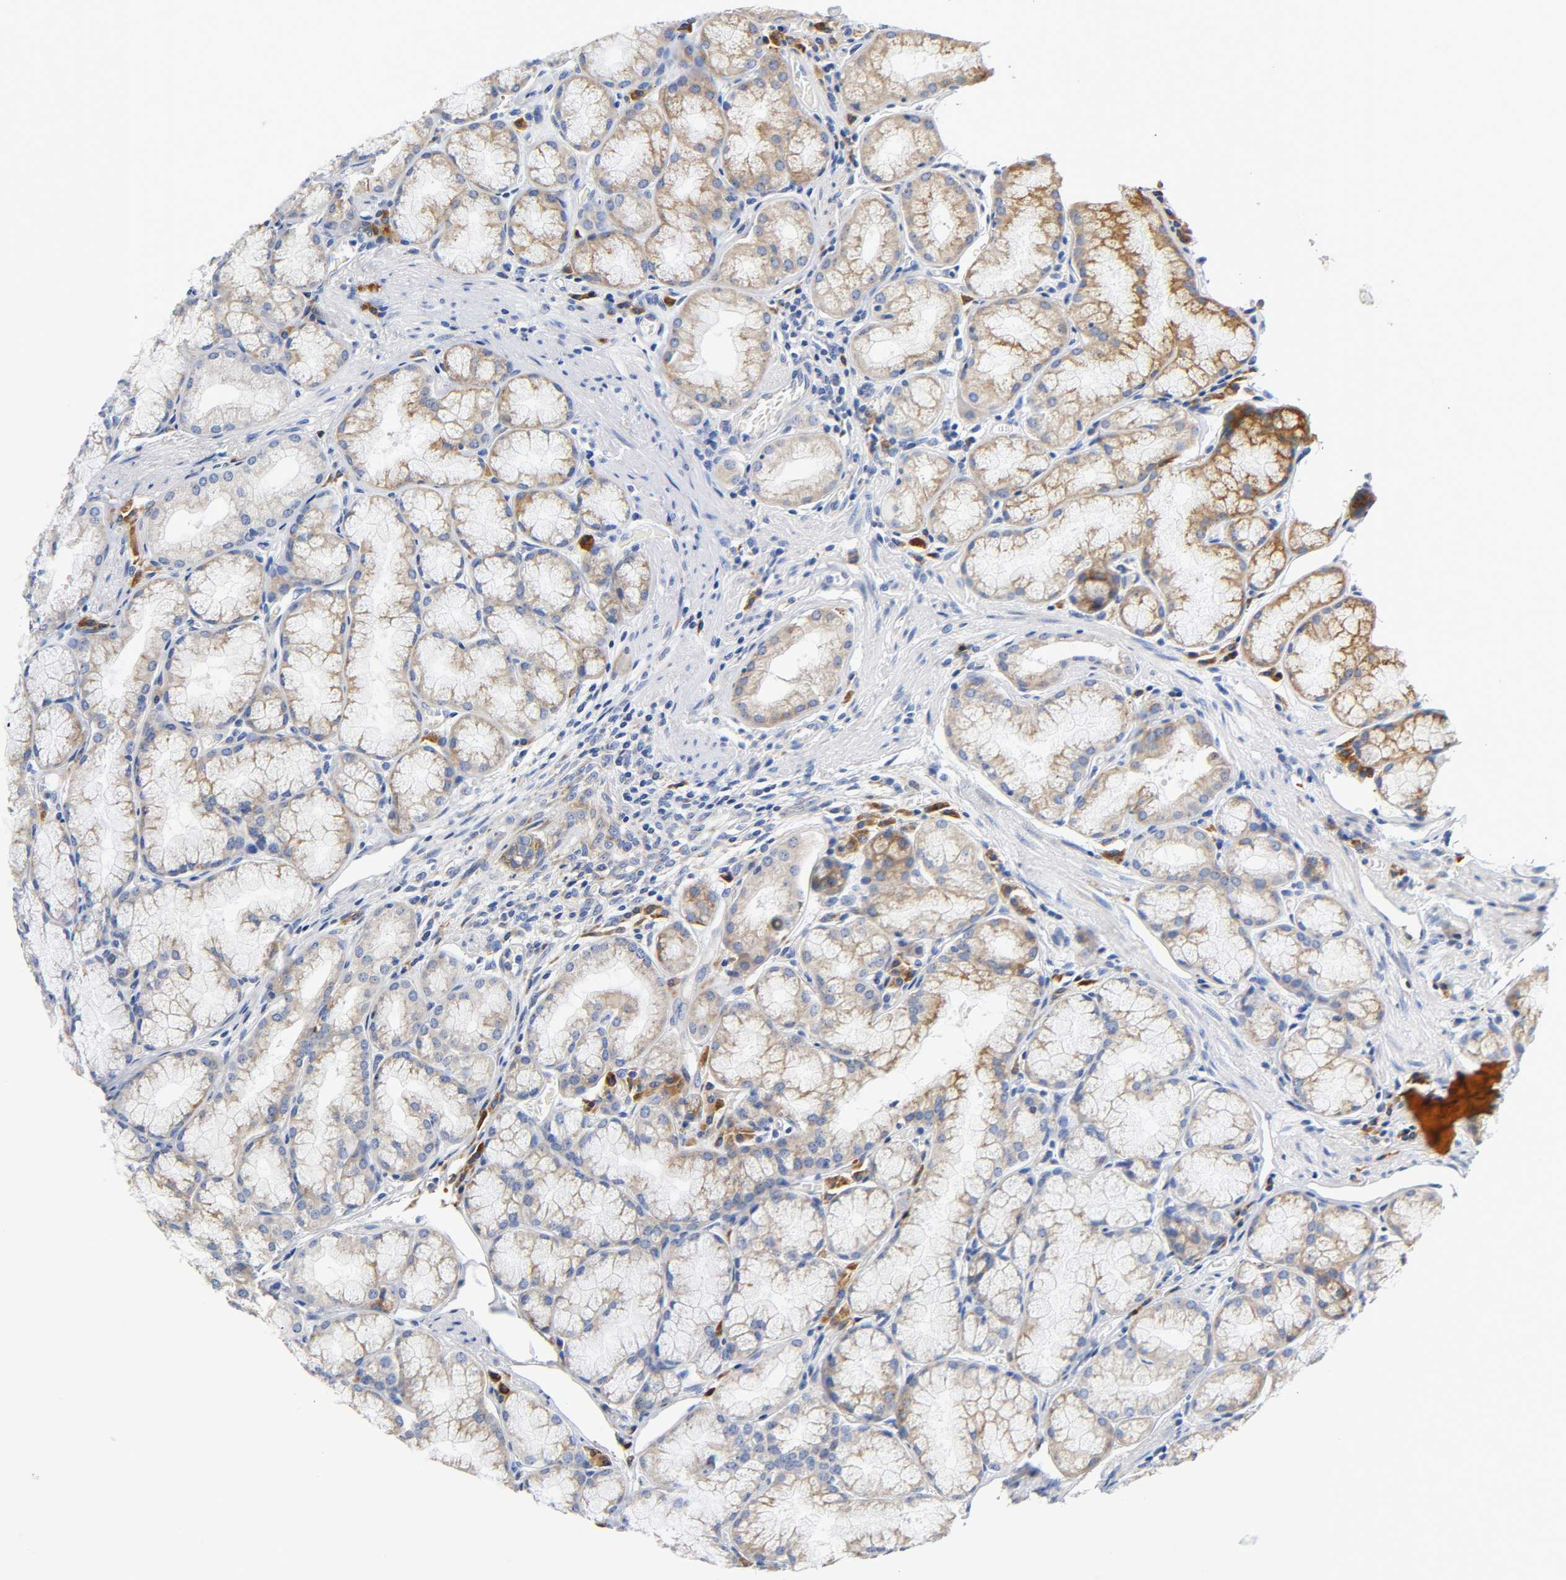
{"staining": {"intensity": "moderate", "quantity": ">75%", "location": "cytoplasmic/membranous"}, "tissue": "stomach", "cell_type": "Glandular cells", "image_type": "normal", "snomed": [{"axis": "morphology", "description": "Normal tissue, NOS"}, {"axis": "topography", "description": "Stomach, lower"}], "caption": "A high-resolution histopathology image shows immunohistochemistry staining of benign stomach, which reveals moderate cytoplasmic/membranous expression in approximately >75% of glandular cells.", "gene": "REL", "patient": {"sex": "male", "age": 56}}